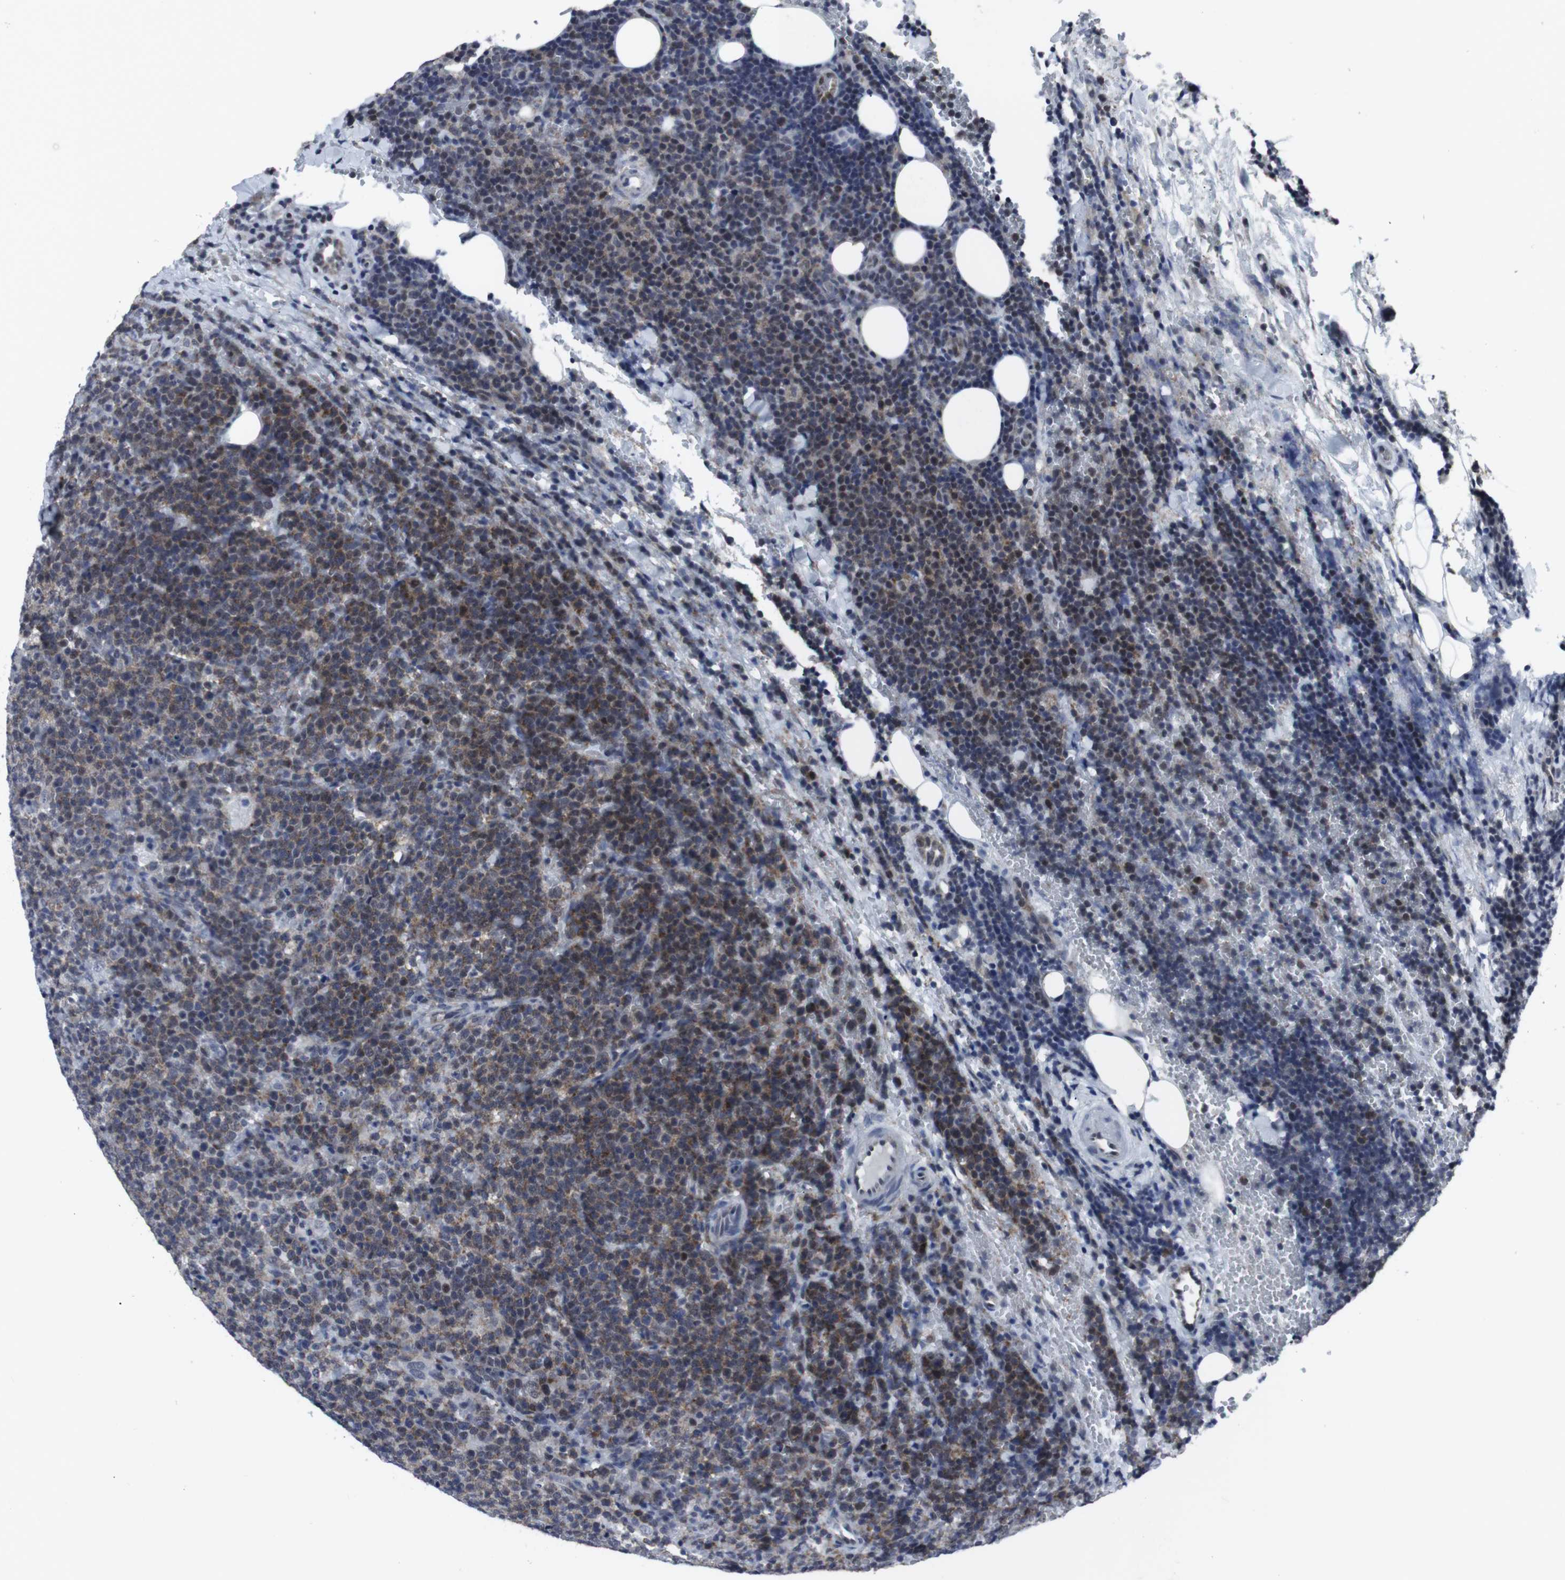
{"staining": {"intensity": "moderate", "quantity": ">75%", "location": "cytoplasmic/membranous"}, "tissue": "lymphoma", "cell_type": "Tumor cells", "image_type": "cancer", "snomed": [{"axis": "morphology", "description": "Malignant lymphoma, non-Hodgkin's type, High grade"}, {"axis": "topography", "description": "Lymph node"}], "caption": "Immunohistochemistry (IHC) of lymphoma displays medium levels of moderate cytoplasmic/membranous staining in about >75% of tumor cells. Nuclei are stained in blue.", "gene": "GEMIN2", "patient": {"sex": "male", "age": 61}}